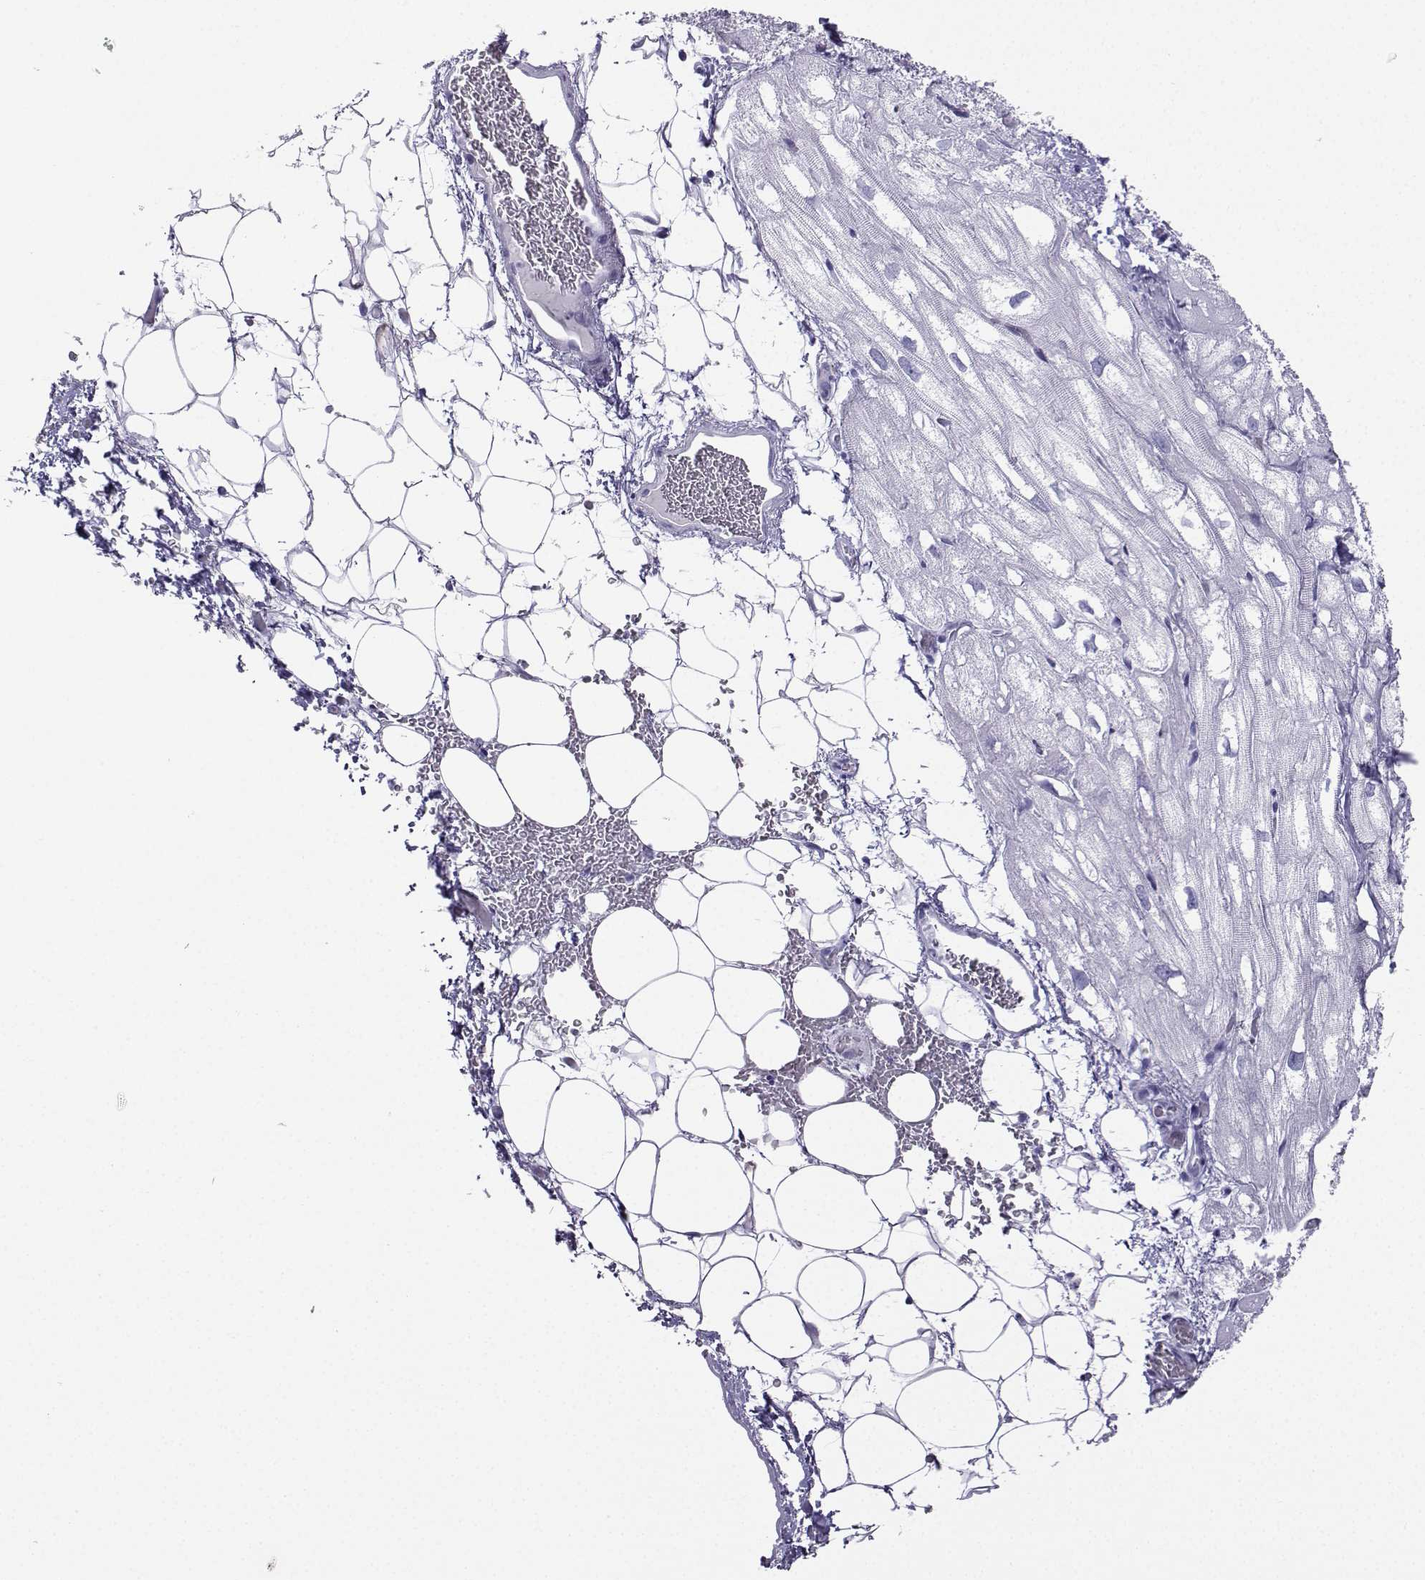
{"staining": {"intensity": "negative", "quantity": "none", "location": "none"}, "tissue": "heart muscle", "cell_type": "Cardiomyocytes", "image_type": "normal", "snomed": [{"axis": "morphology", "description": "Normal tissue, NOS"}, {"axis": "topography", "description": "Heart"}], "caption": "This is an immunohistochemistry micrograph of benign heart muscle. There is no positivity in cardiomyocytes.", "gene": "SLC18A2", "patient": {"sex": "male", "age": 61}}